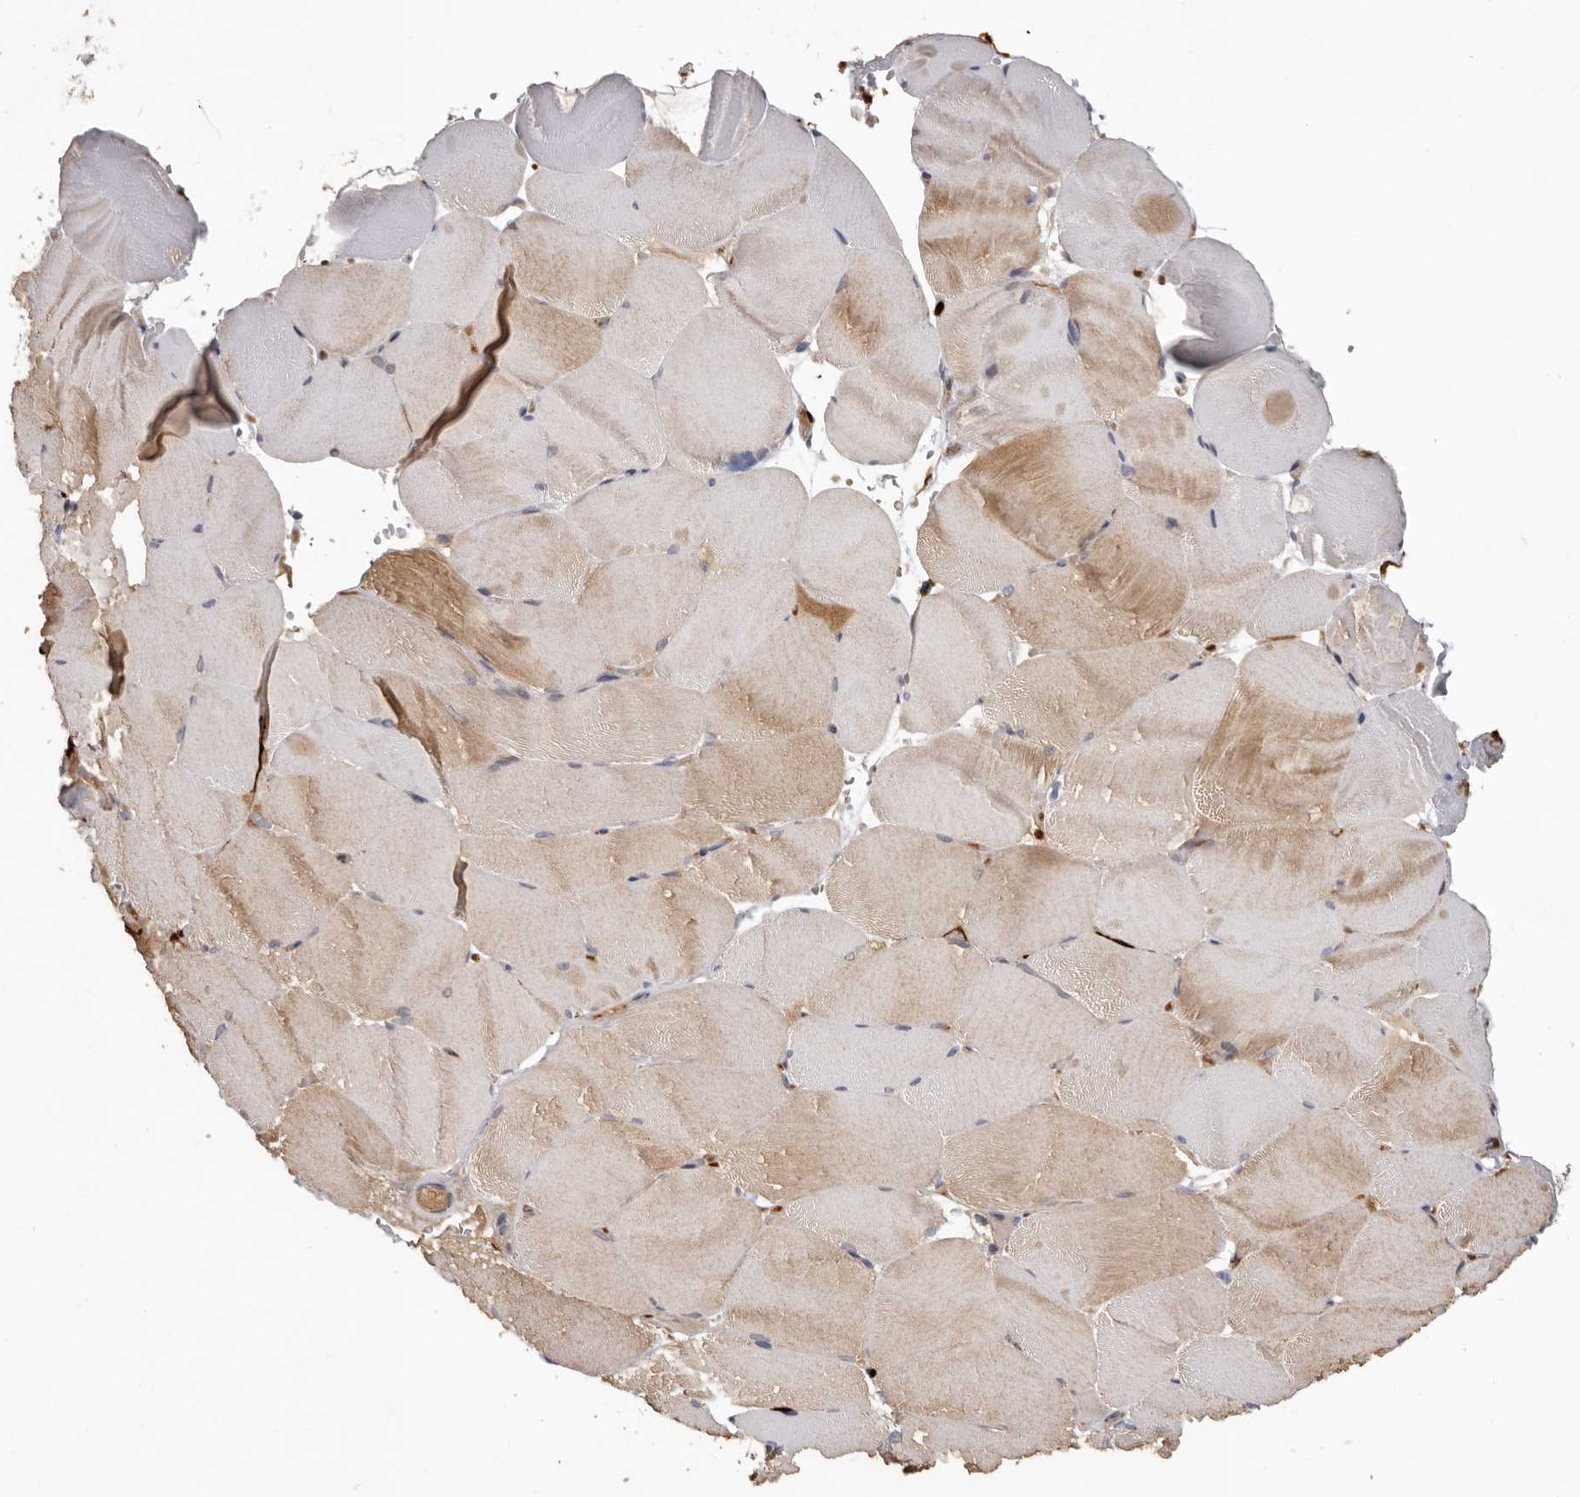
{"staining": {"intensity": "moderate", "quantity": "25%-75%", "location": "cytoplasmic/membranous"}, "tissue": "skeletal muscle", "cell_type": "Myocytes", "image_type": "normal", "snomed": [{"axis": "morphology", "description": "Normal tissue, NOS"}, {"axis": "topography", "description": "Skeletal muscle"}, {"axis": "topography", "description": "Parathyroid gland"}], "caption": "Approximately 25%-75% of myocytes in benign human skeletal muscle display moderate cytoplasmic/membranous protein expression as visualized by brown immunohistochemical staining.", "gene": "MTF1", "patient": {"sex": "female", "age": 37}}